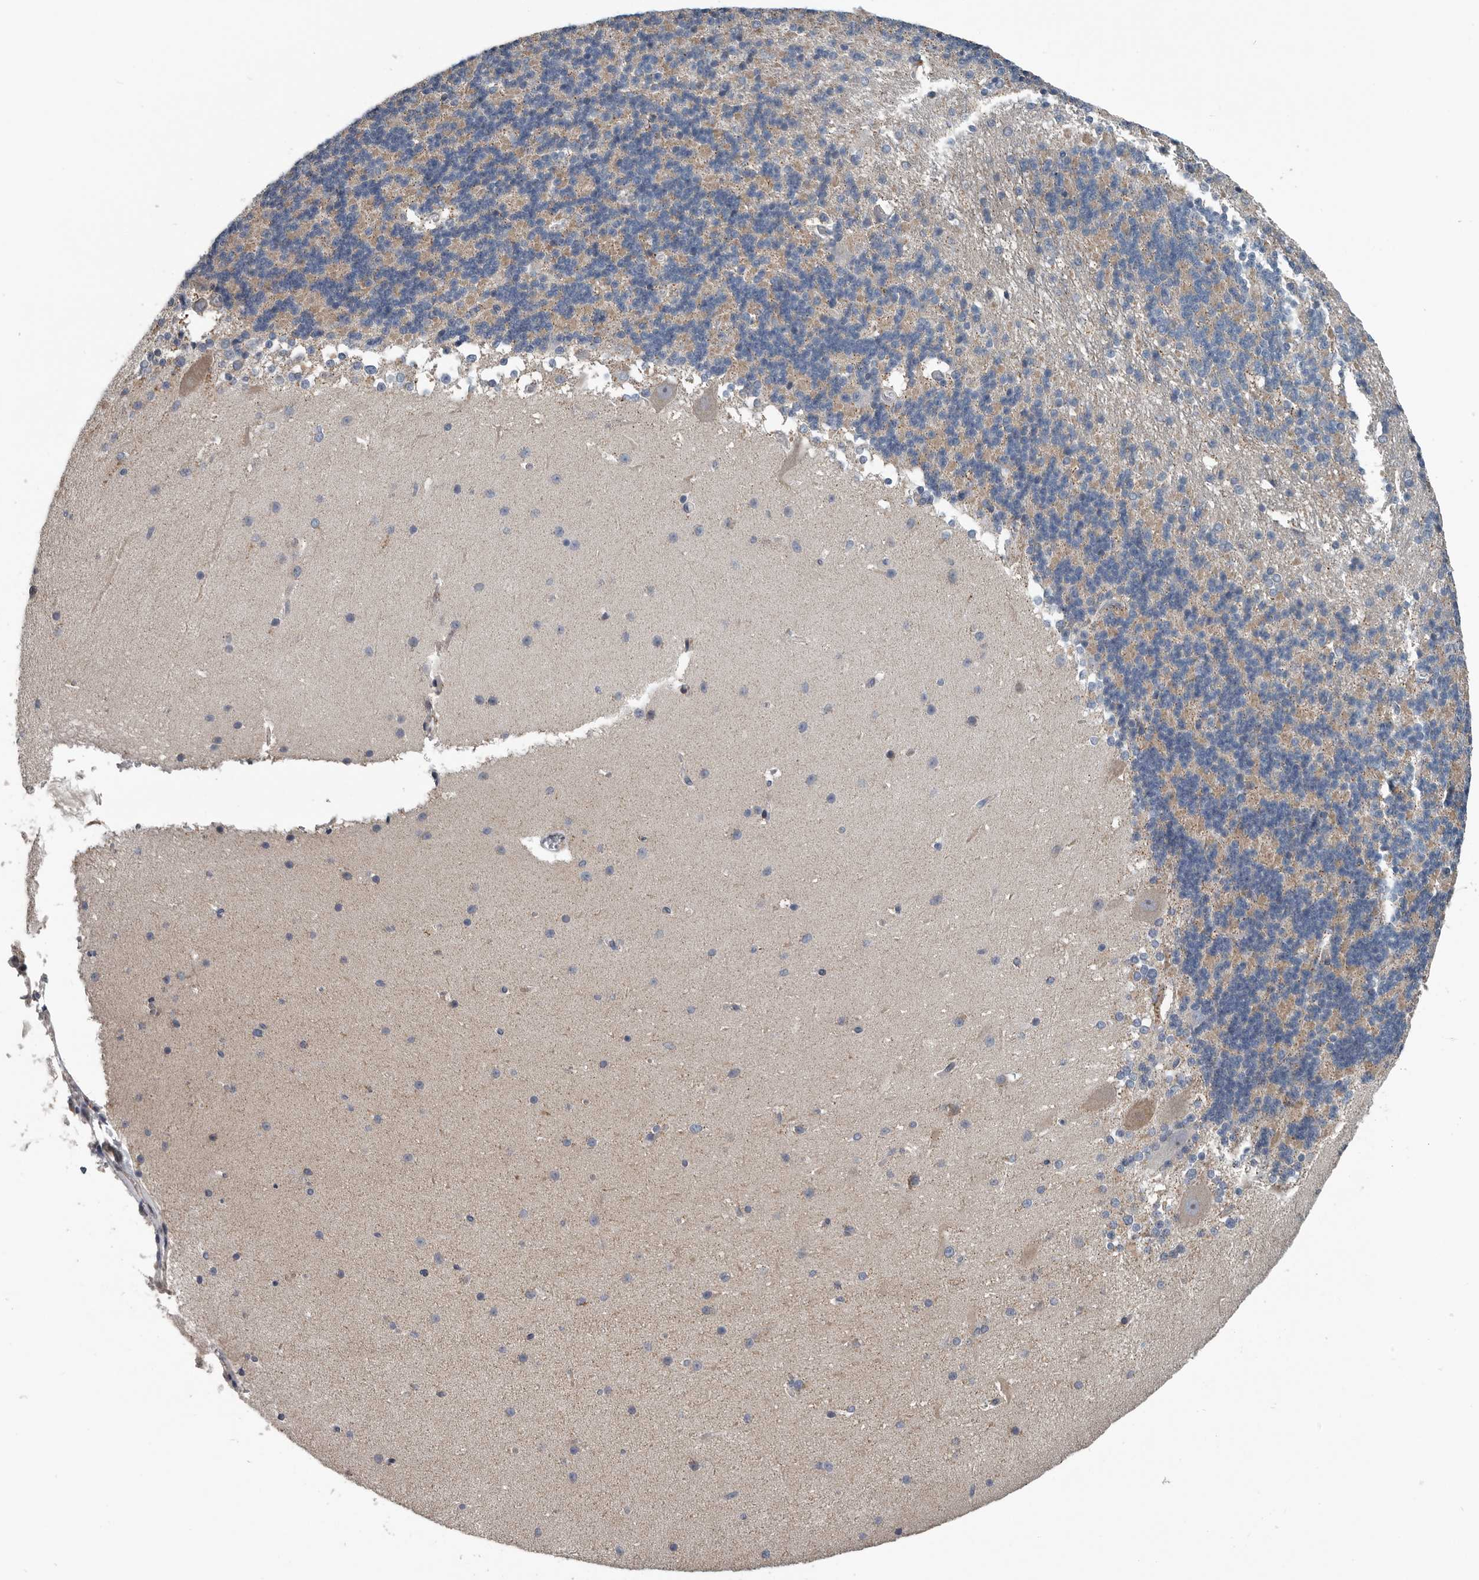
{"staining": {"intensity": "negative", "quantity": "none", "location": "none"}, "tissue": "cerebellum", "cell_type": "Cells in granular layer", "image_type": "normal", "snomed": [{"axis": "morphology", "description": "Normal tissue, NOS"}, {"axis": "topography", "description": "Cerebellum"}], "caption": "Cerebellum stained for a protein using immunohistochemistry (IHC) demonstrates no expression cells in granular layer.", "gene": "DPY19L4", "patient": {"sex": "female", "age": 19}}